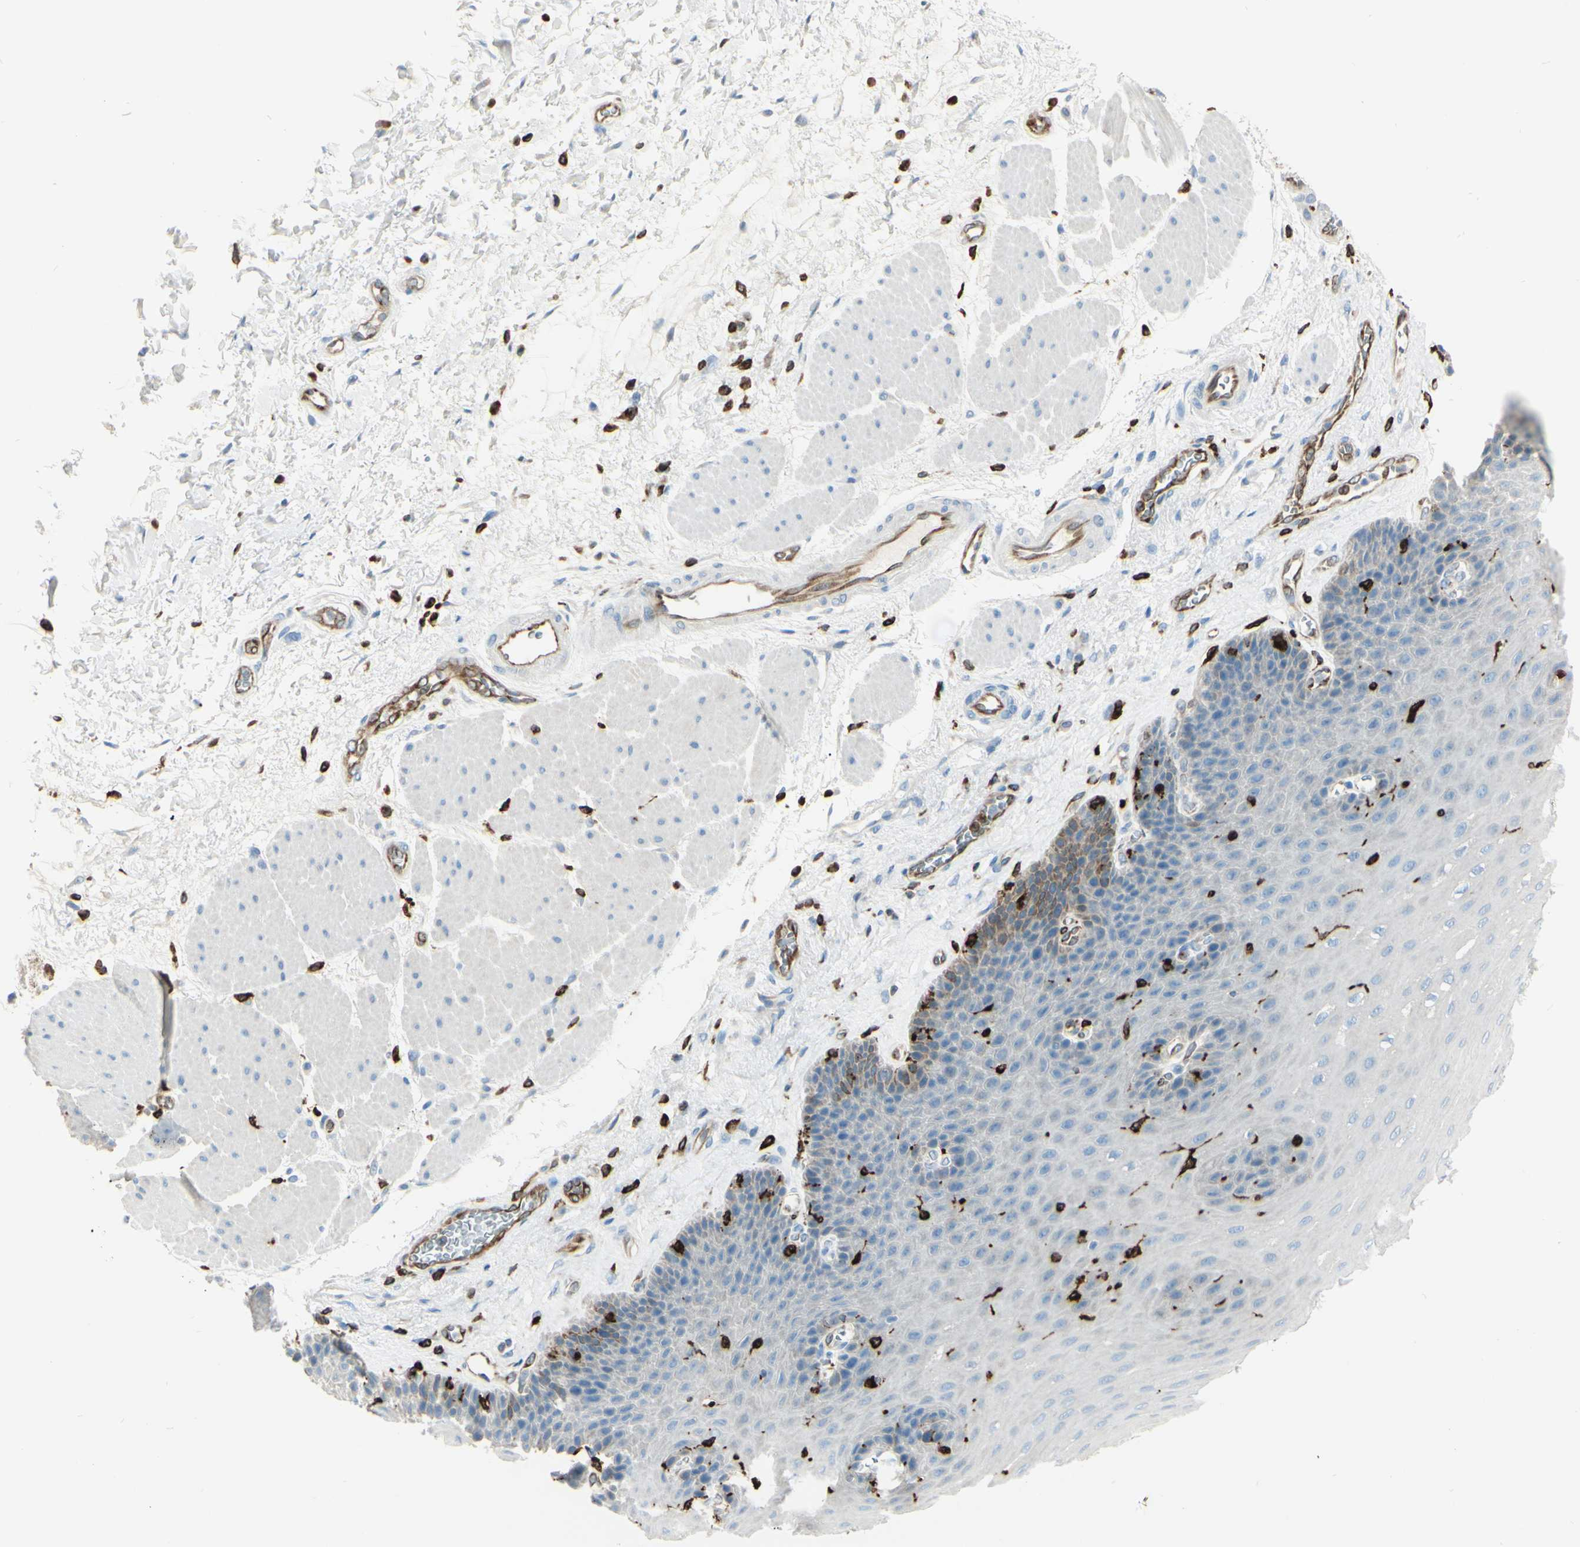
{"staining": {"intensity": "strong", "quantity": "<25%", "location": "cytoplasmic/membranous"}, "tissue": "esophagus", "cell_type": "Squamous epithelial cells", "image_type": "normal", "snomed": [{"axis": "morphology", "description": "Normal tissue, NOS"}, {"axis": "topography", "description": "Esophagus"}], "caption": "IHC image of unremarkable esophagus: esophagus stained using IHC reveals medium levels of strong protein expression localized specifically in the cytoplasmic/membranous of squamous epithelial cells, appearing as a cytoplasmic/membranous brown color.", "gene": "CD74", "patient": {"sex": "female", "age": 72}}